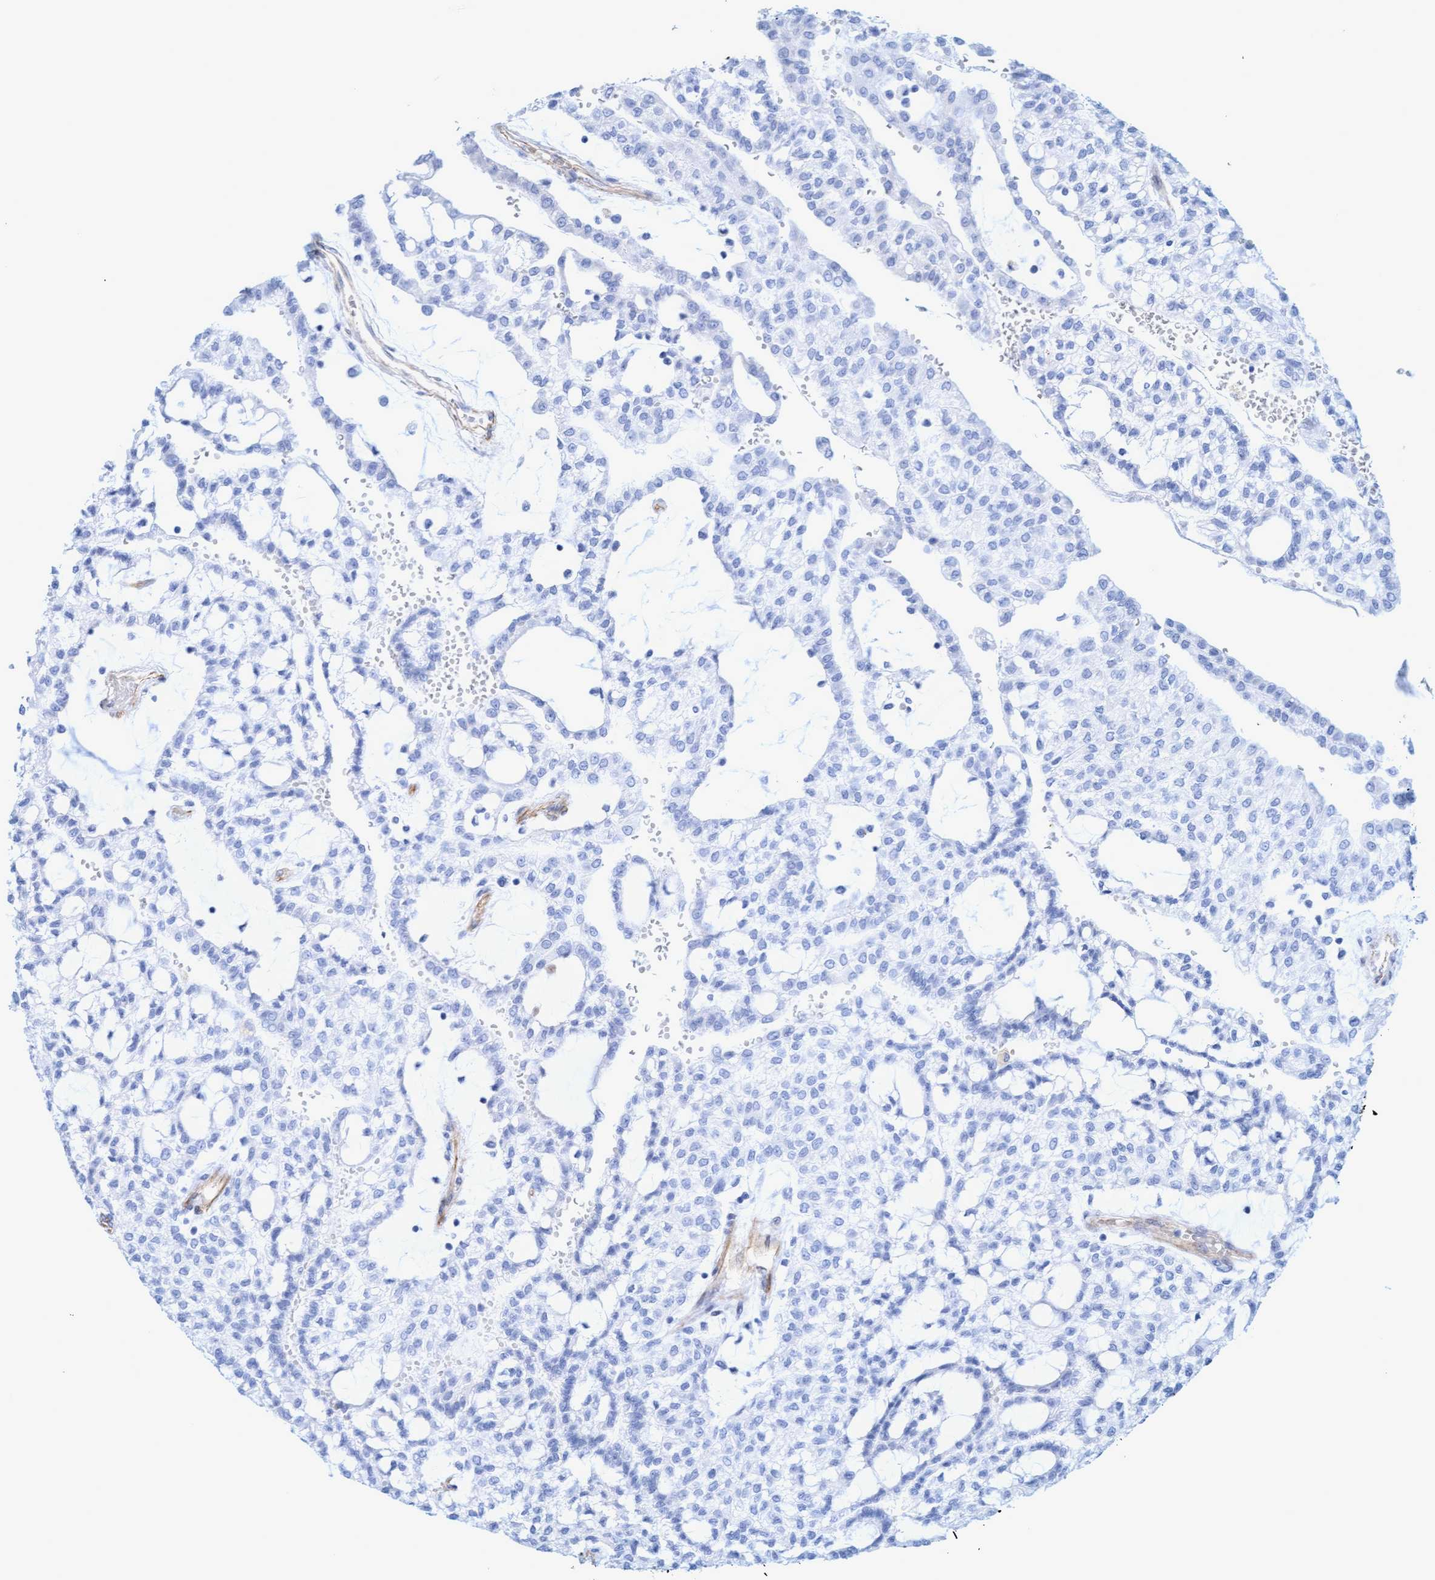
{"staining": {"intensity": "negative", "quantity": "none", "location": "none"}, "tissue": "renal cancer", "cell_type": "Tumor cells", "image_type": "cancer", "snomed": [{"axis": "morphology", "description": "Adenocarcinoma, NOS"}, {"axis": "topography", "description": "Kidney"}], "caption": "High power microscopy histopathology image of an immunohistochemistry image of adenocarcinoma (renal), revealing no significant expression in tumor cells. (Brightfield microscopy of DAB (3,3'-diaminobenzidine) immunohistochemistry at high magnification).", "gene": "MTFR1", "patient": {"sex": "male", "age": 63}}